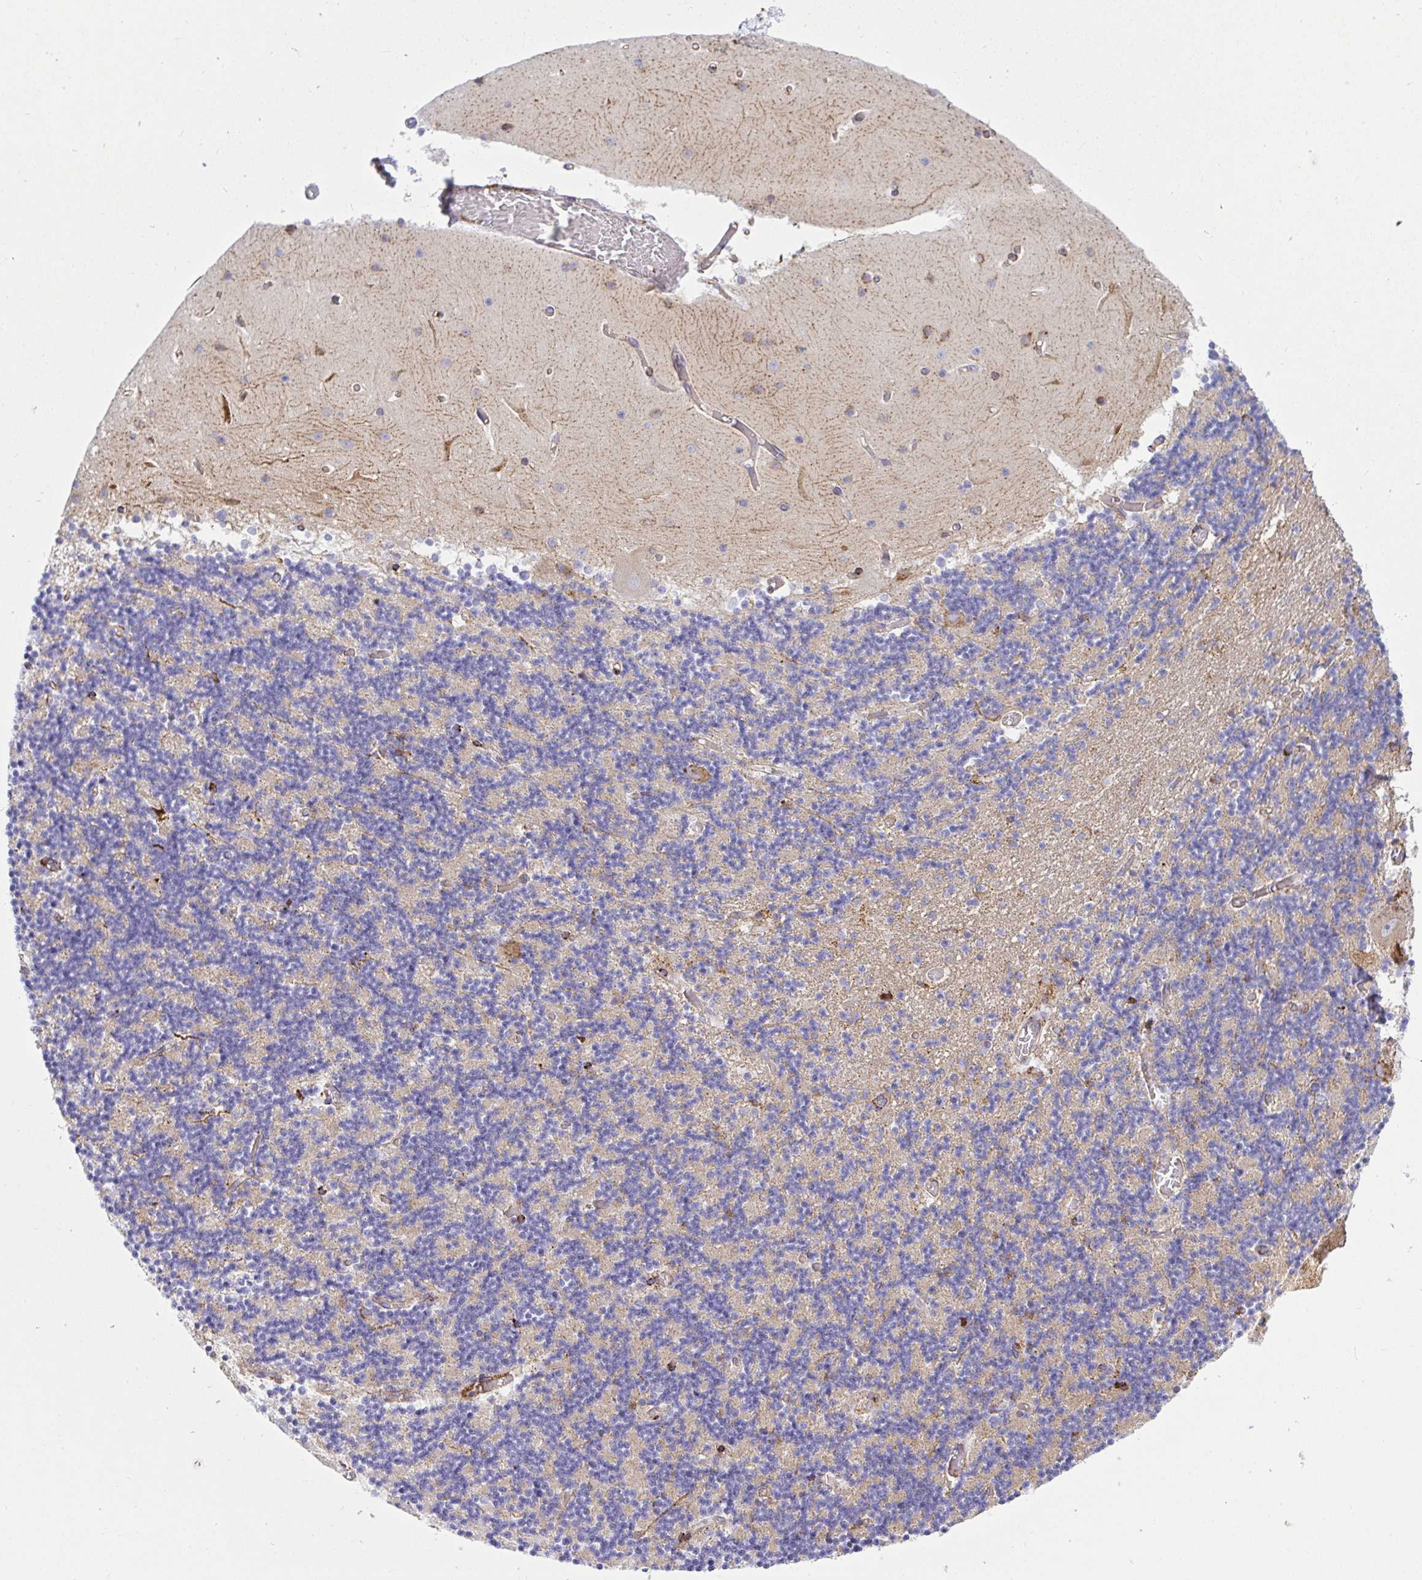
{"staining": {"intensity": "negative", "quantity": "none", "location": "none"}, "tissue": "cerebellum", "cell_type": "Cells in granular layer", "image_type": "normal", "snomed": [{"axis": "morphology", "description": "Normal tissue, NOS"}, {"axis": "topography", "description": "Cerebellum"}], "caption": "This is a image of immunohistochemistry (IHC) staining of benign cerebellum, which shows no expression in cells in granular layer.", "gene": "CLGN", "patient": {"sex": "female", "age": 28}}